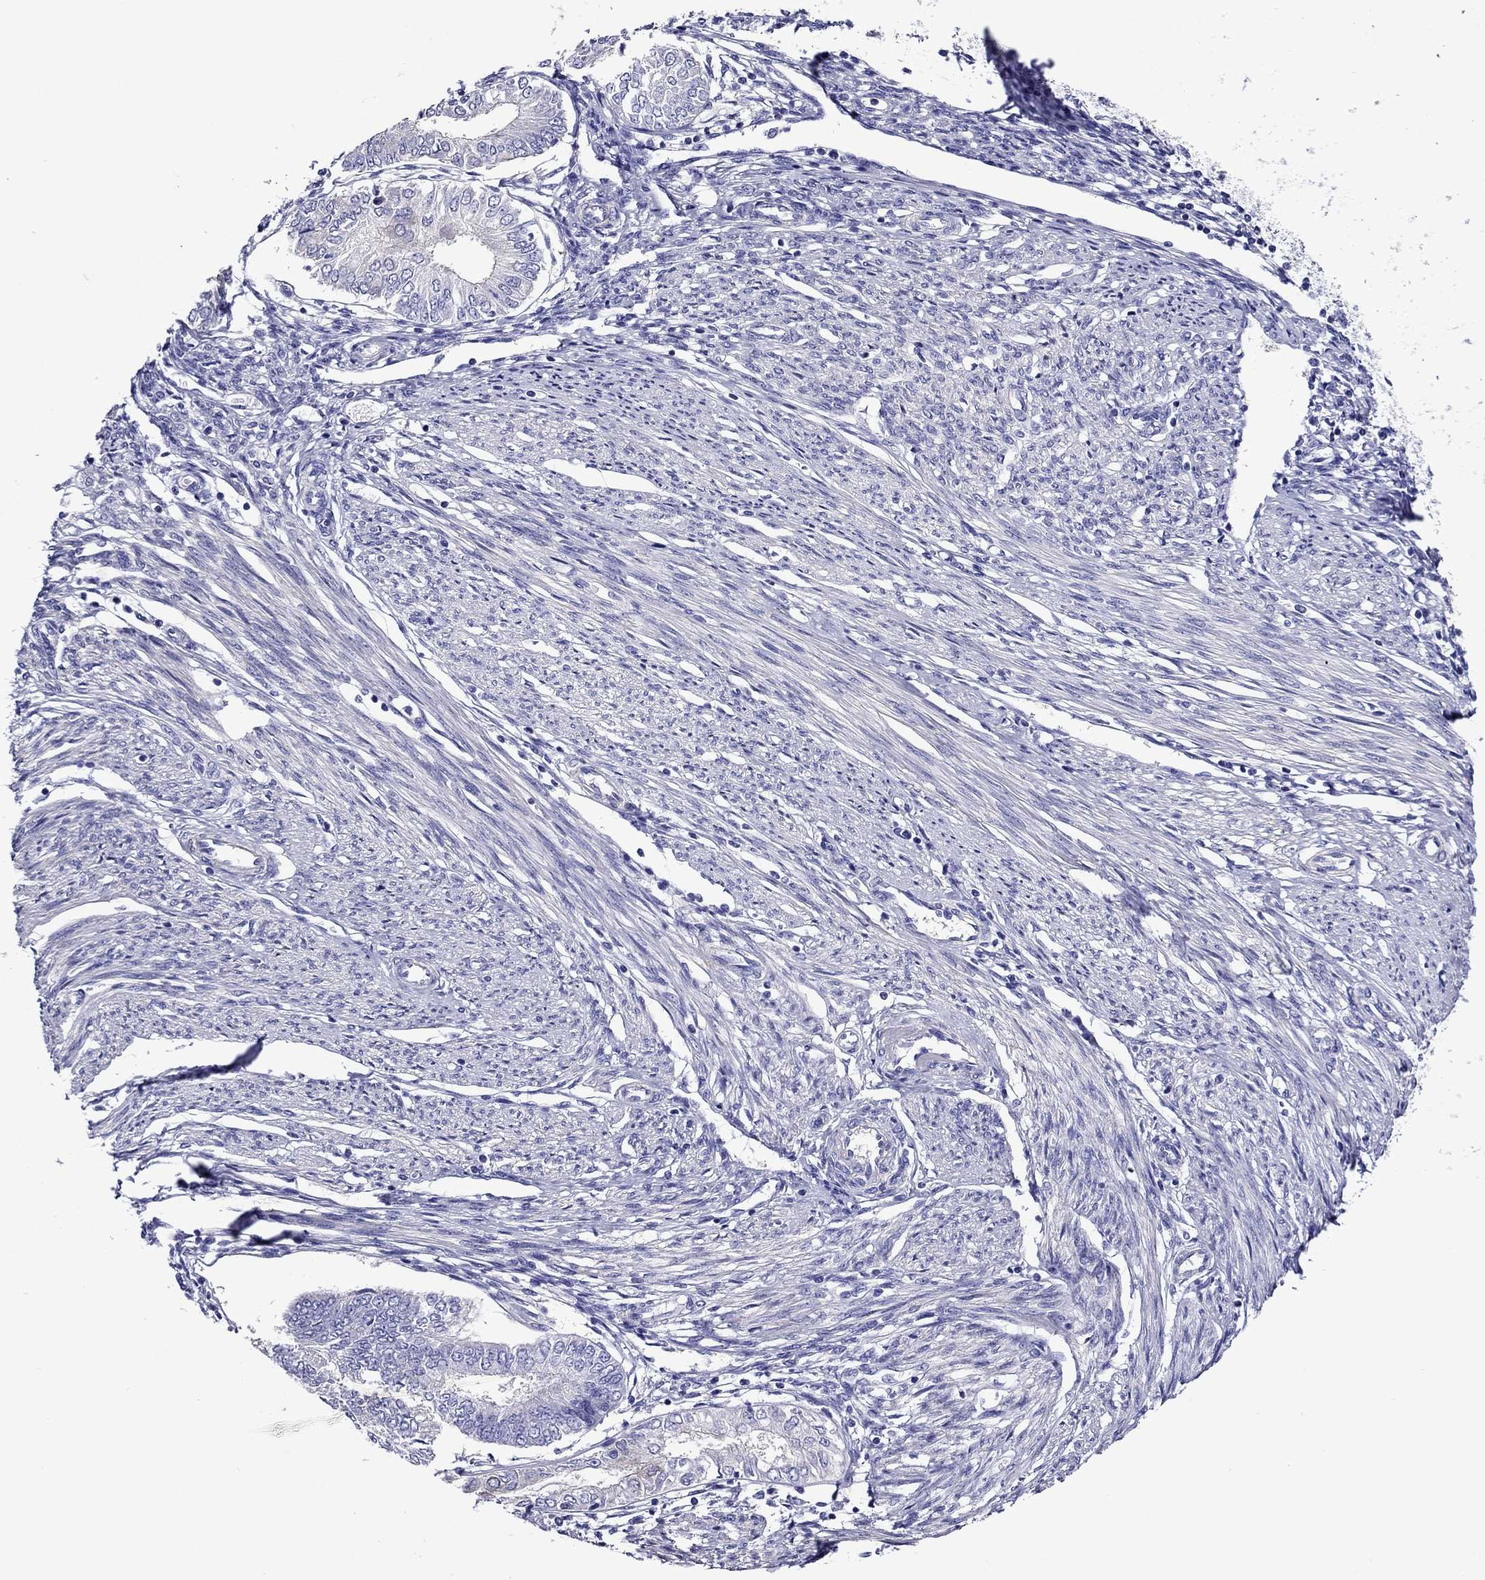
{"staining": {"intensity": "negative", "quantity": "none", "location": "none"}, "tissue": "endometrial cancer", "cell_type": "Tumor cells", "image_type": "cancer", "snomed": [{"axis": "morphology", "description": "Adenocarcinoma, NOS"}, {"axis": "topography", "description": "Endometrium"}], "caption": "Human endometrial cancer stained for a protein using immunohistochemistry (IHC) displays no positivity in tumor cells.", "gene": "SCG2", "patient": {"sex": "female", "age": 68}}